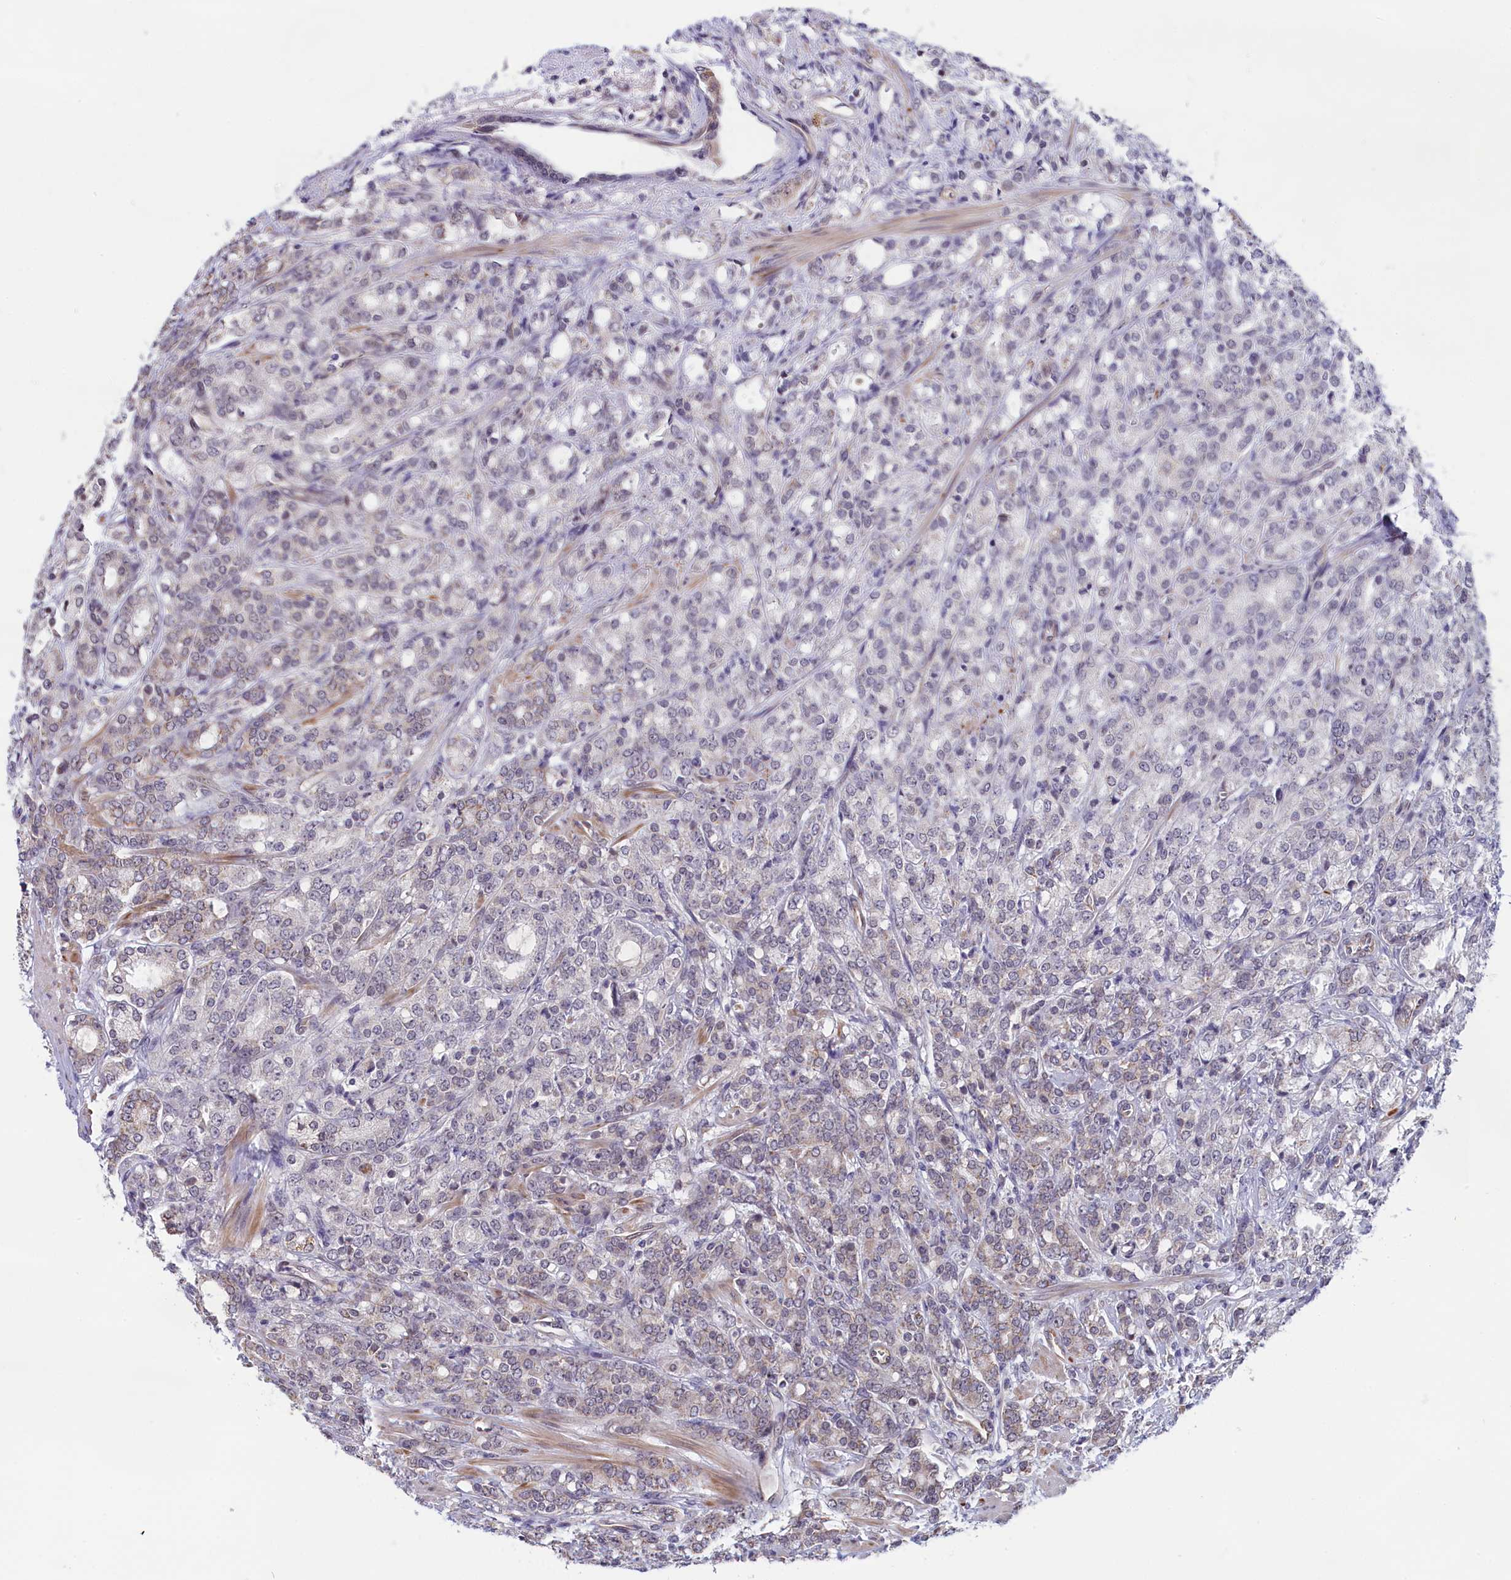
{"staining": {"intensity": "weak", "quantity": "<25%", "location": "cytoplasmic/membranous"}, "tissue": "prostate cancer", "cell_type": "Tumor cells", "image_type": "cancer", "snomed": [{"axis": "morphology", "description": "Adenocarcinoma, High grade"}, {"axis": "topography", "description": "Prostate"}], "caption": "High magnification brightfield microscopy of prostate cancer (adenocarcinoma (high-grade)) stained with DAB (3,3'-diaminobenzidine) (brown) and counterstained with hematoxylin (blue): tumor cells show no significant expression.", "gene": "IGFALS", "patient": {"sex": "male", "age": 62}}